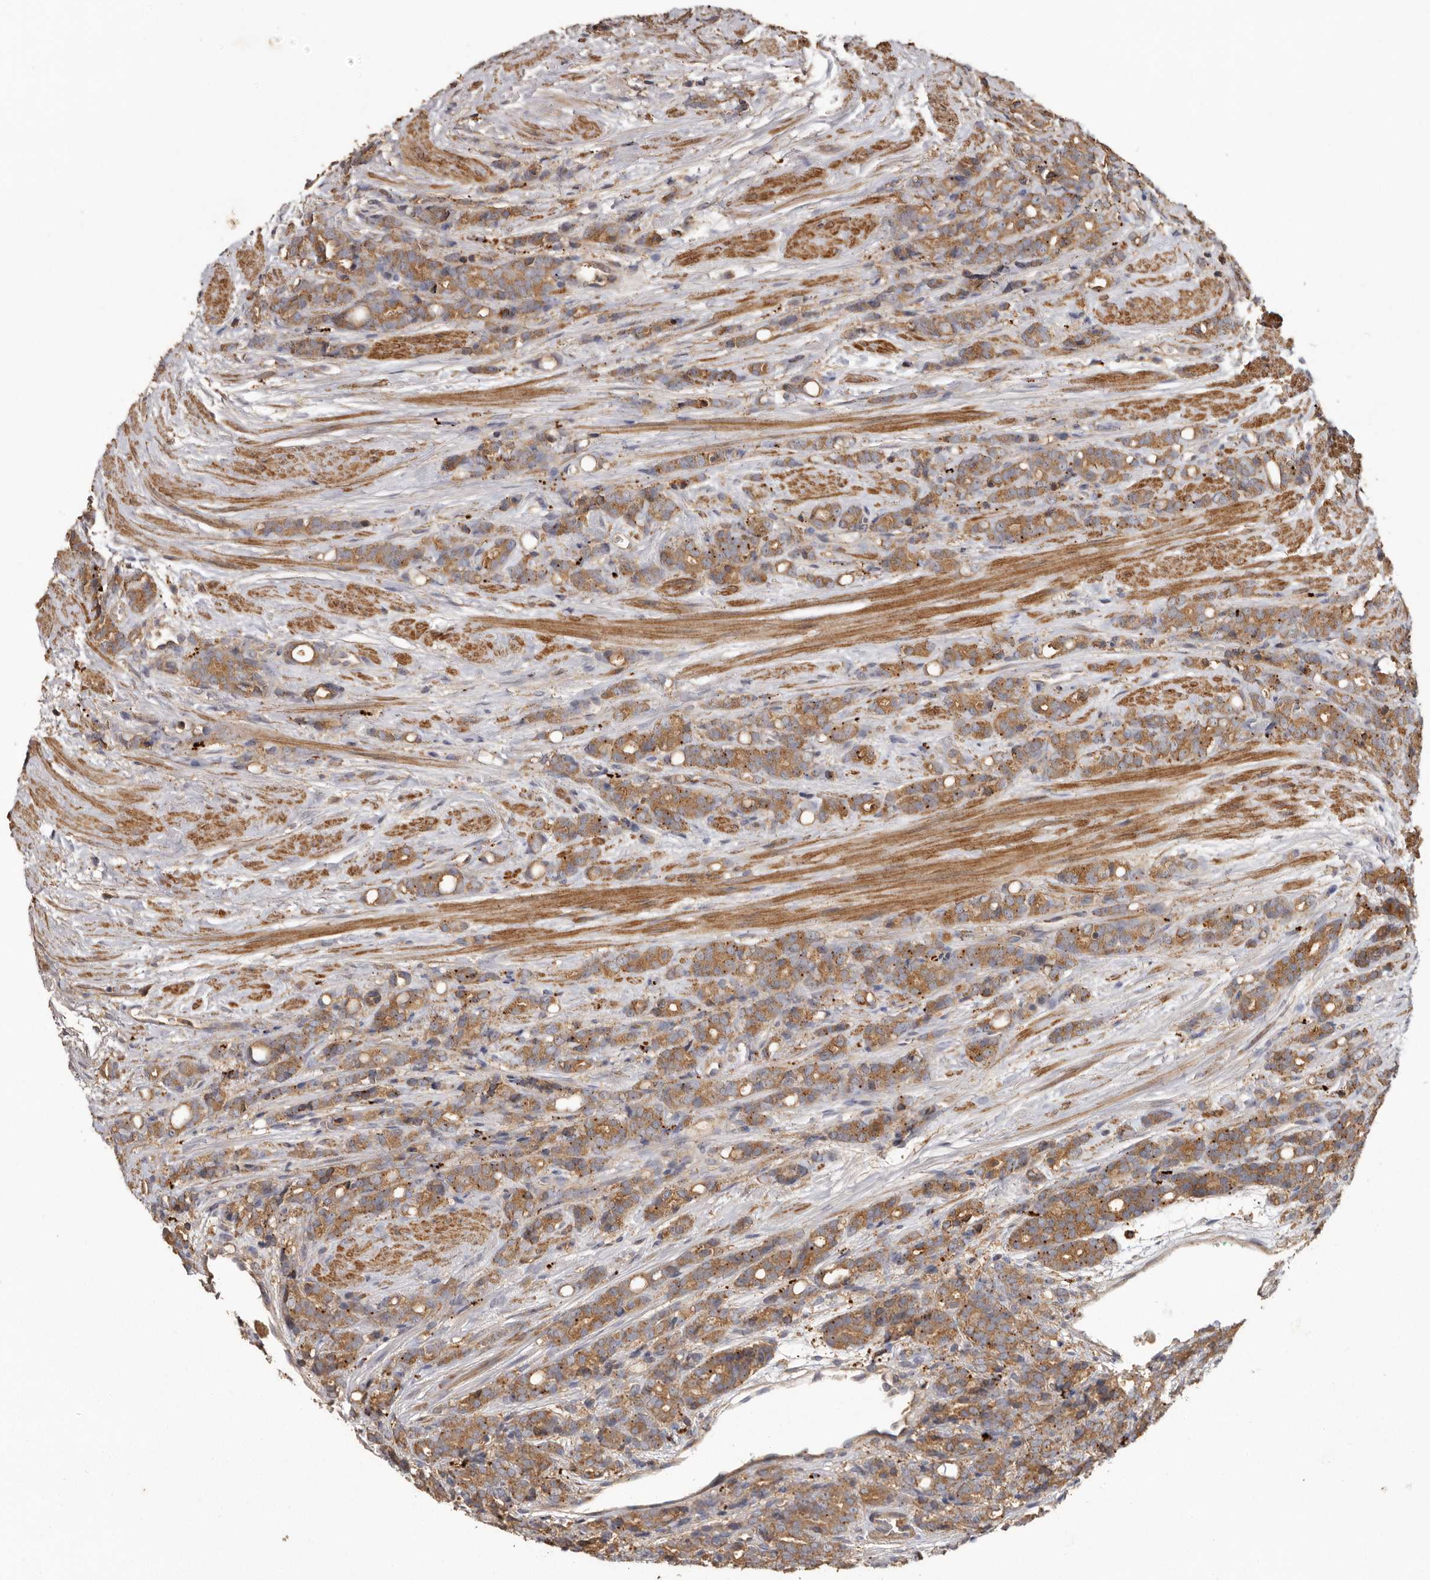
{"staining": {"intensity": "moderate", "quantity": ">75%", "location": "cytoplasmic/membranous"}, "tissue": "prostate cancer", "cell_type": "Tumor cells", "image_type": "cancer", "snomed": [{"axis": "morphology", "description": "Adenocarcinoma, High grade"}, {"axis": "topography", "description": "Prostate"}], "caption": "This photomicrograph shows immunohistochemistry (IHC) staining of prostate cancer (adenocarcinoma (high-grade)), with medium moderate cytoplasmic/membranous expression in about >75% of tumor cells.", "gene": "RWDD1", "patient": {"sex": "male", "age": 62}}